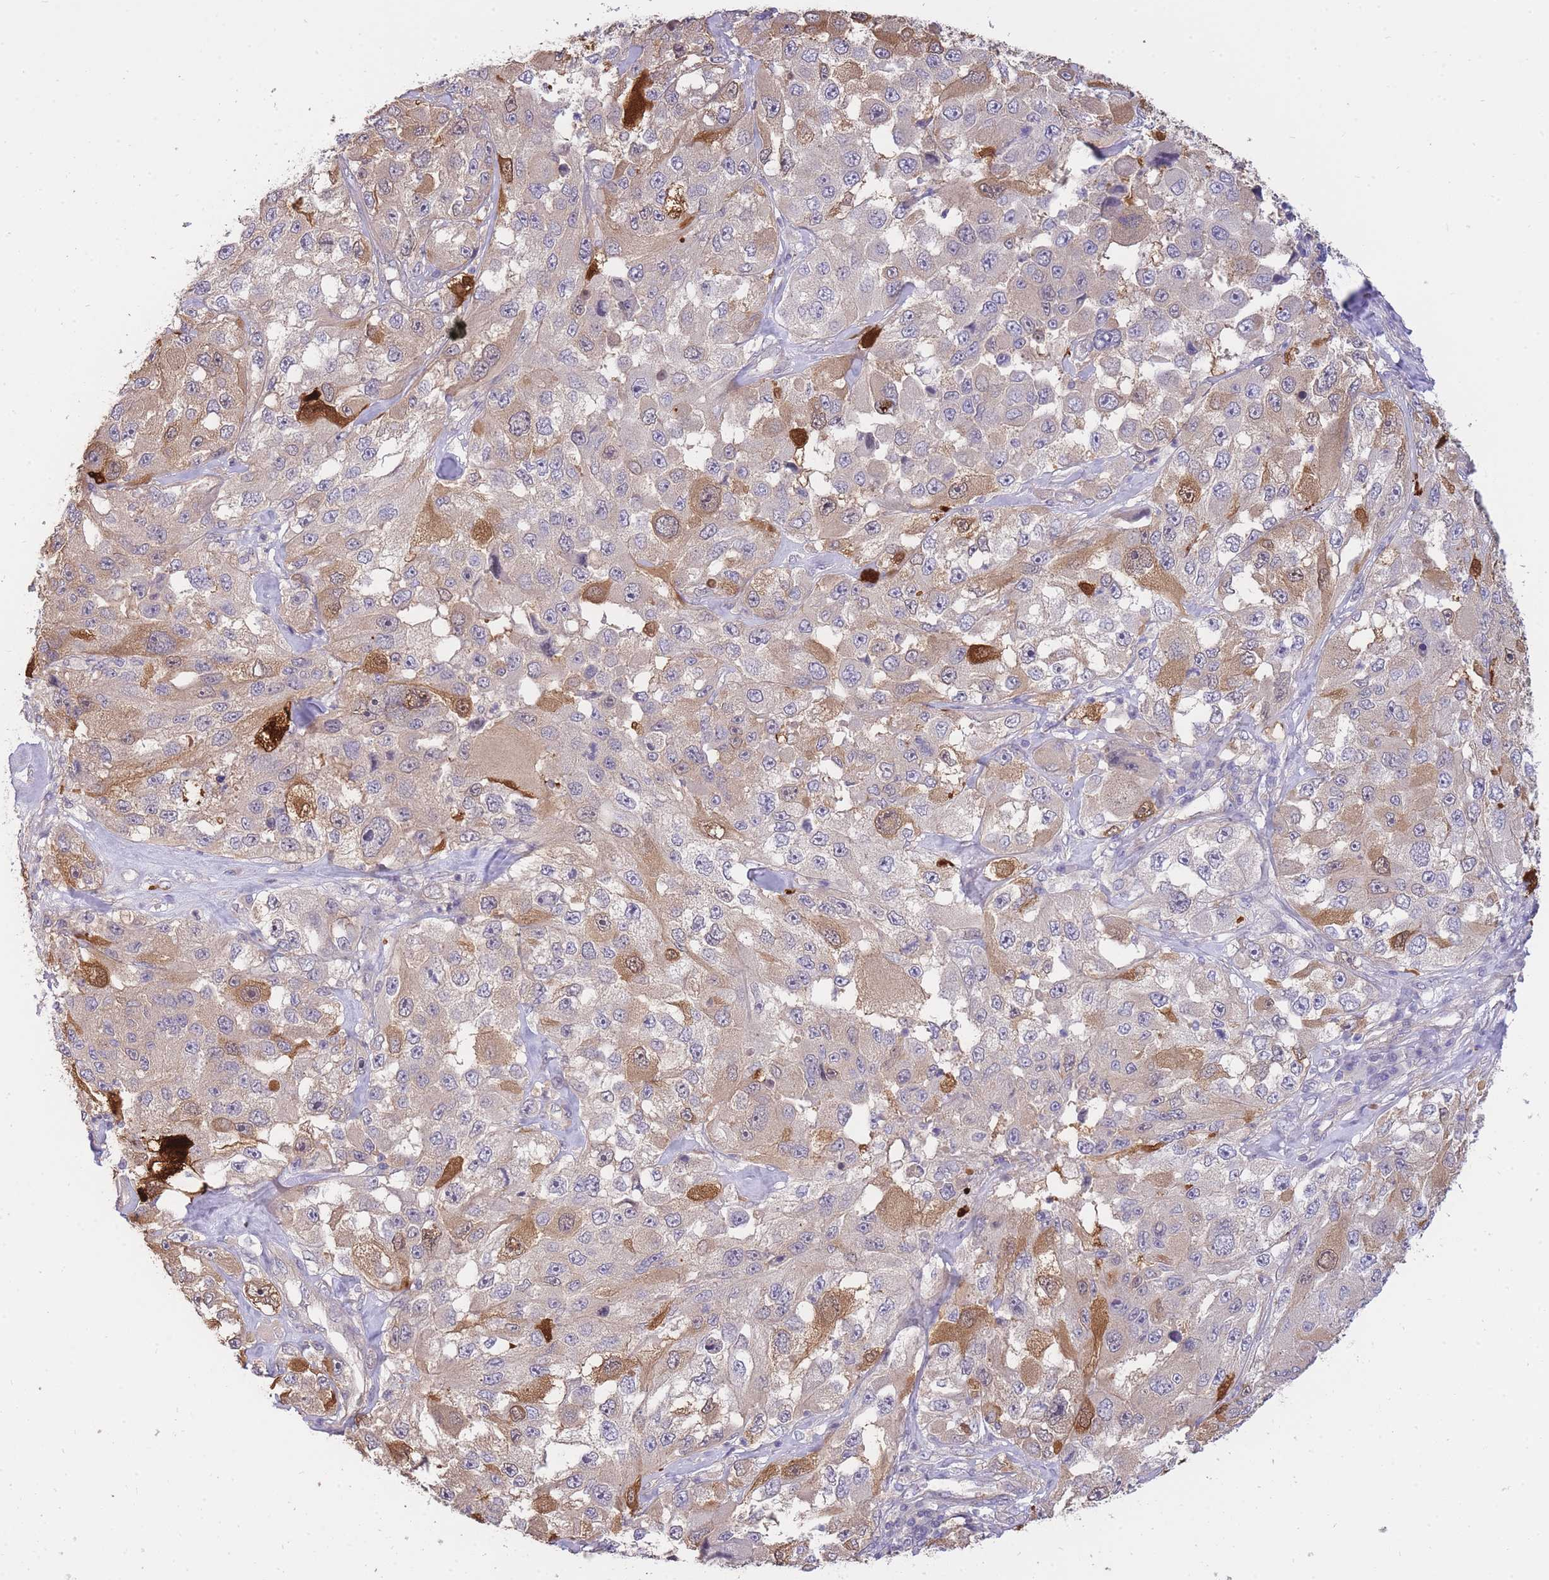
{"staining": {"intensity": "moderate", "quantity": "<25%", "location": "cytoplasmic/membranous"}, "tissue": "melanoma", "cell_type": "Tumor cells", "image_type": "cancer", "snomed": [{"axis": "morphology", "description": "Malignant melanoma, Metastatic site"}, {"axis": "topography", "description": "Lymph node"}], "caption": "High-power microscopy captured an immunohistochemistry (IHC) photomicrograph of melanoma, revealing moderate cytoplasmic/membranous positivity in about <25% of tumor cells.", "gene": "SMC6", "patient": {"sex": "male", "age": 62}}